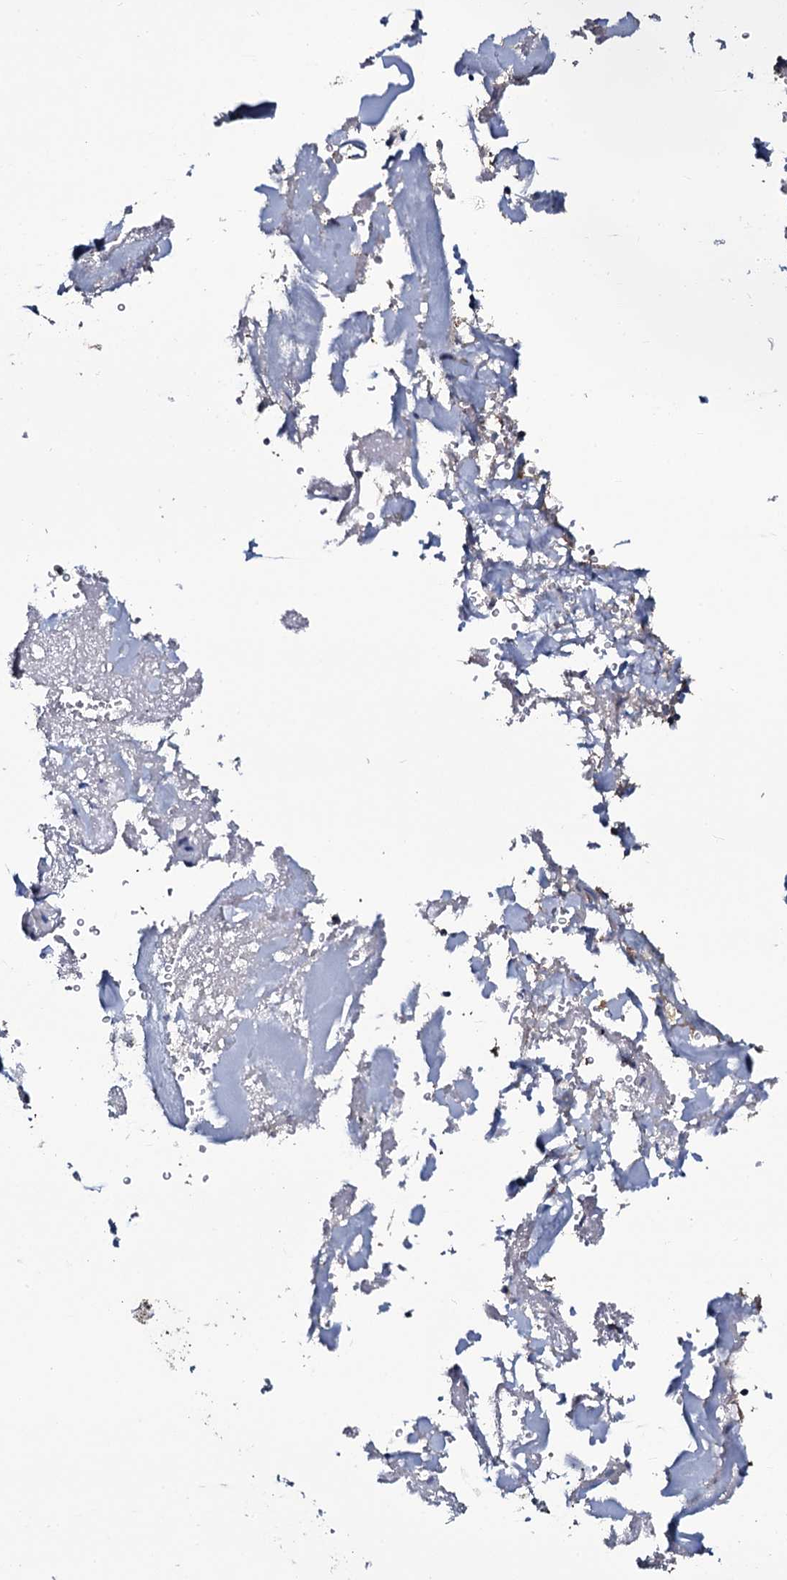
{"staining": {"intensity": "moderate", "quantity": "<25%", "location": "cytoplasmic/membranous"}, "tissue": "adrenal gland", "cell_type": "Glandular cells", "image_type": "normal", "snomed": [{"axis": "morphology", "description": "Normal tissue, NOS"}, {"axis": "topography", "description": "Adrenal gland"}], "caption": "DAB immunohistochemical staining of normal adrenal gland shows moderate cytoplasmic/membranous protein positivity in approximately <25% of glandular cells.", "gene": "USPL1", "patient": {"sex": "female", "age": 44}}